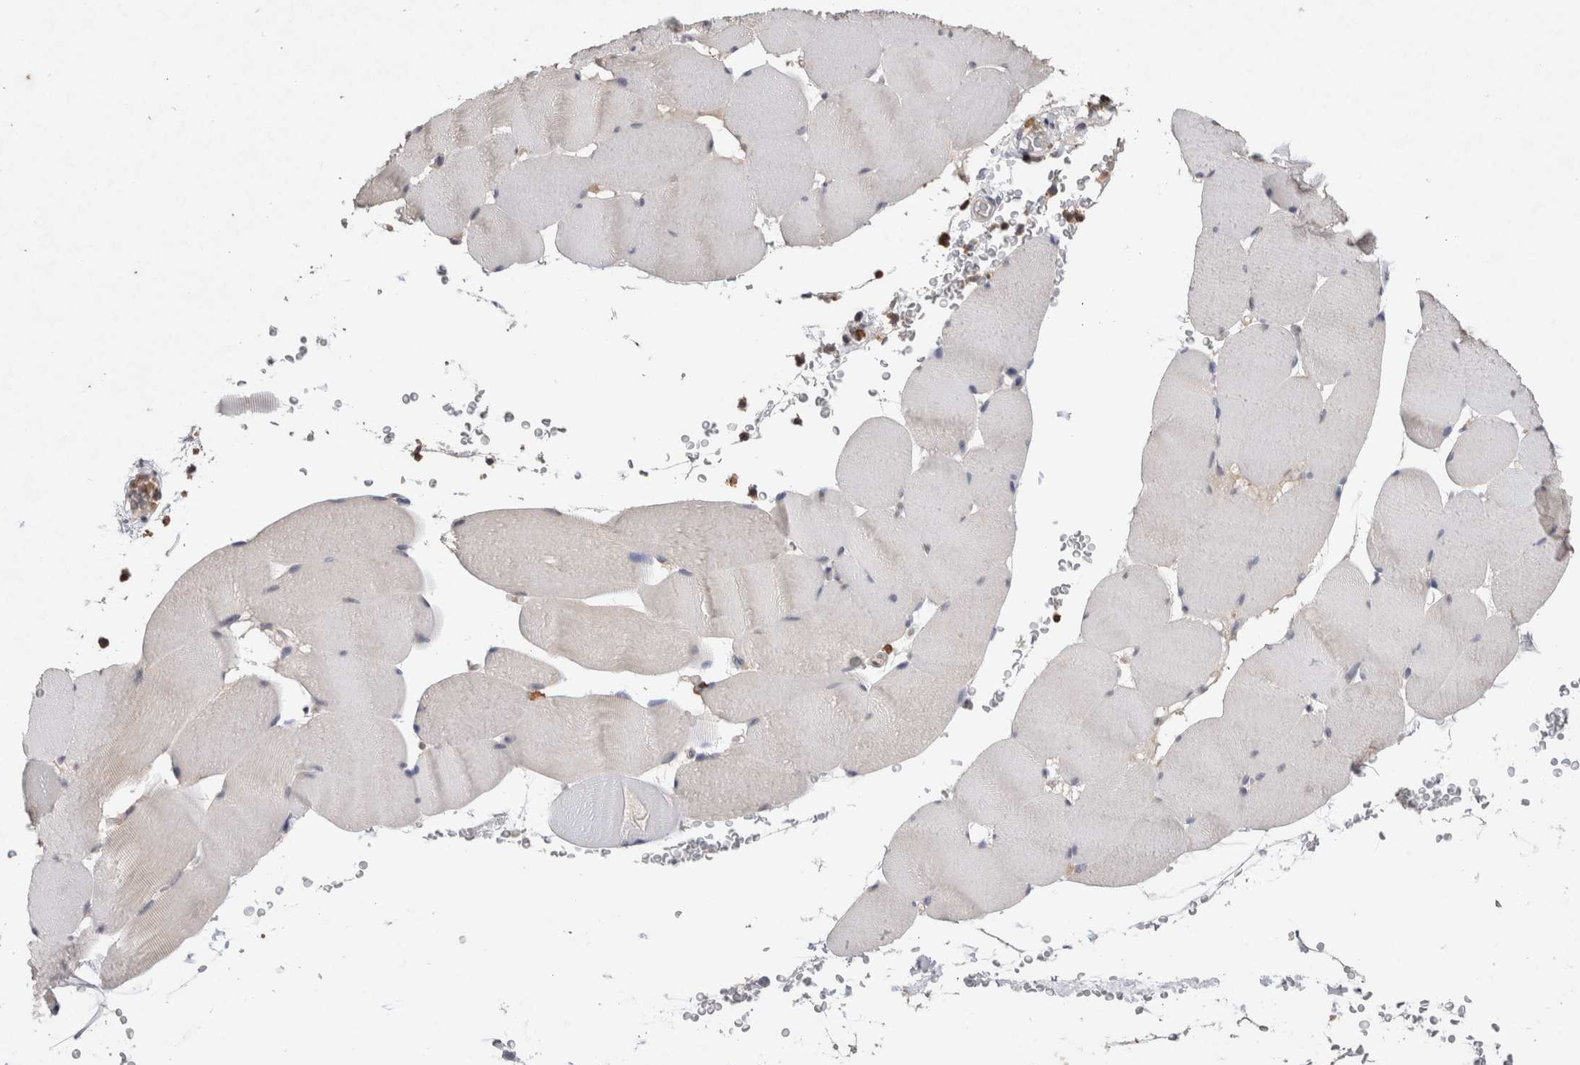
{"staining": {"intensity": "negative", "quantity": "none", "location": "none"}, "tissue": "skeletal muscle", "cell_type": "Myocytes", "image_type": "normal", "snomed": [{"axis": "morphology", "description": "Normal tissue, NOS"}, {"axis": "topography", "description": "Skeletal muscle"}], "caption": "Myocytes are negative for protein expression in unremarkable human skeletal muscle. (DAB IHC visualized using brightfield microscopy, high magnification).", "gene": "FABP7", "patient": {"sex": "male", "age": 62}}